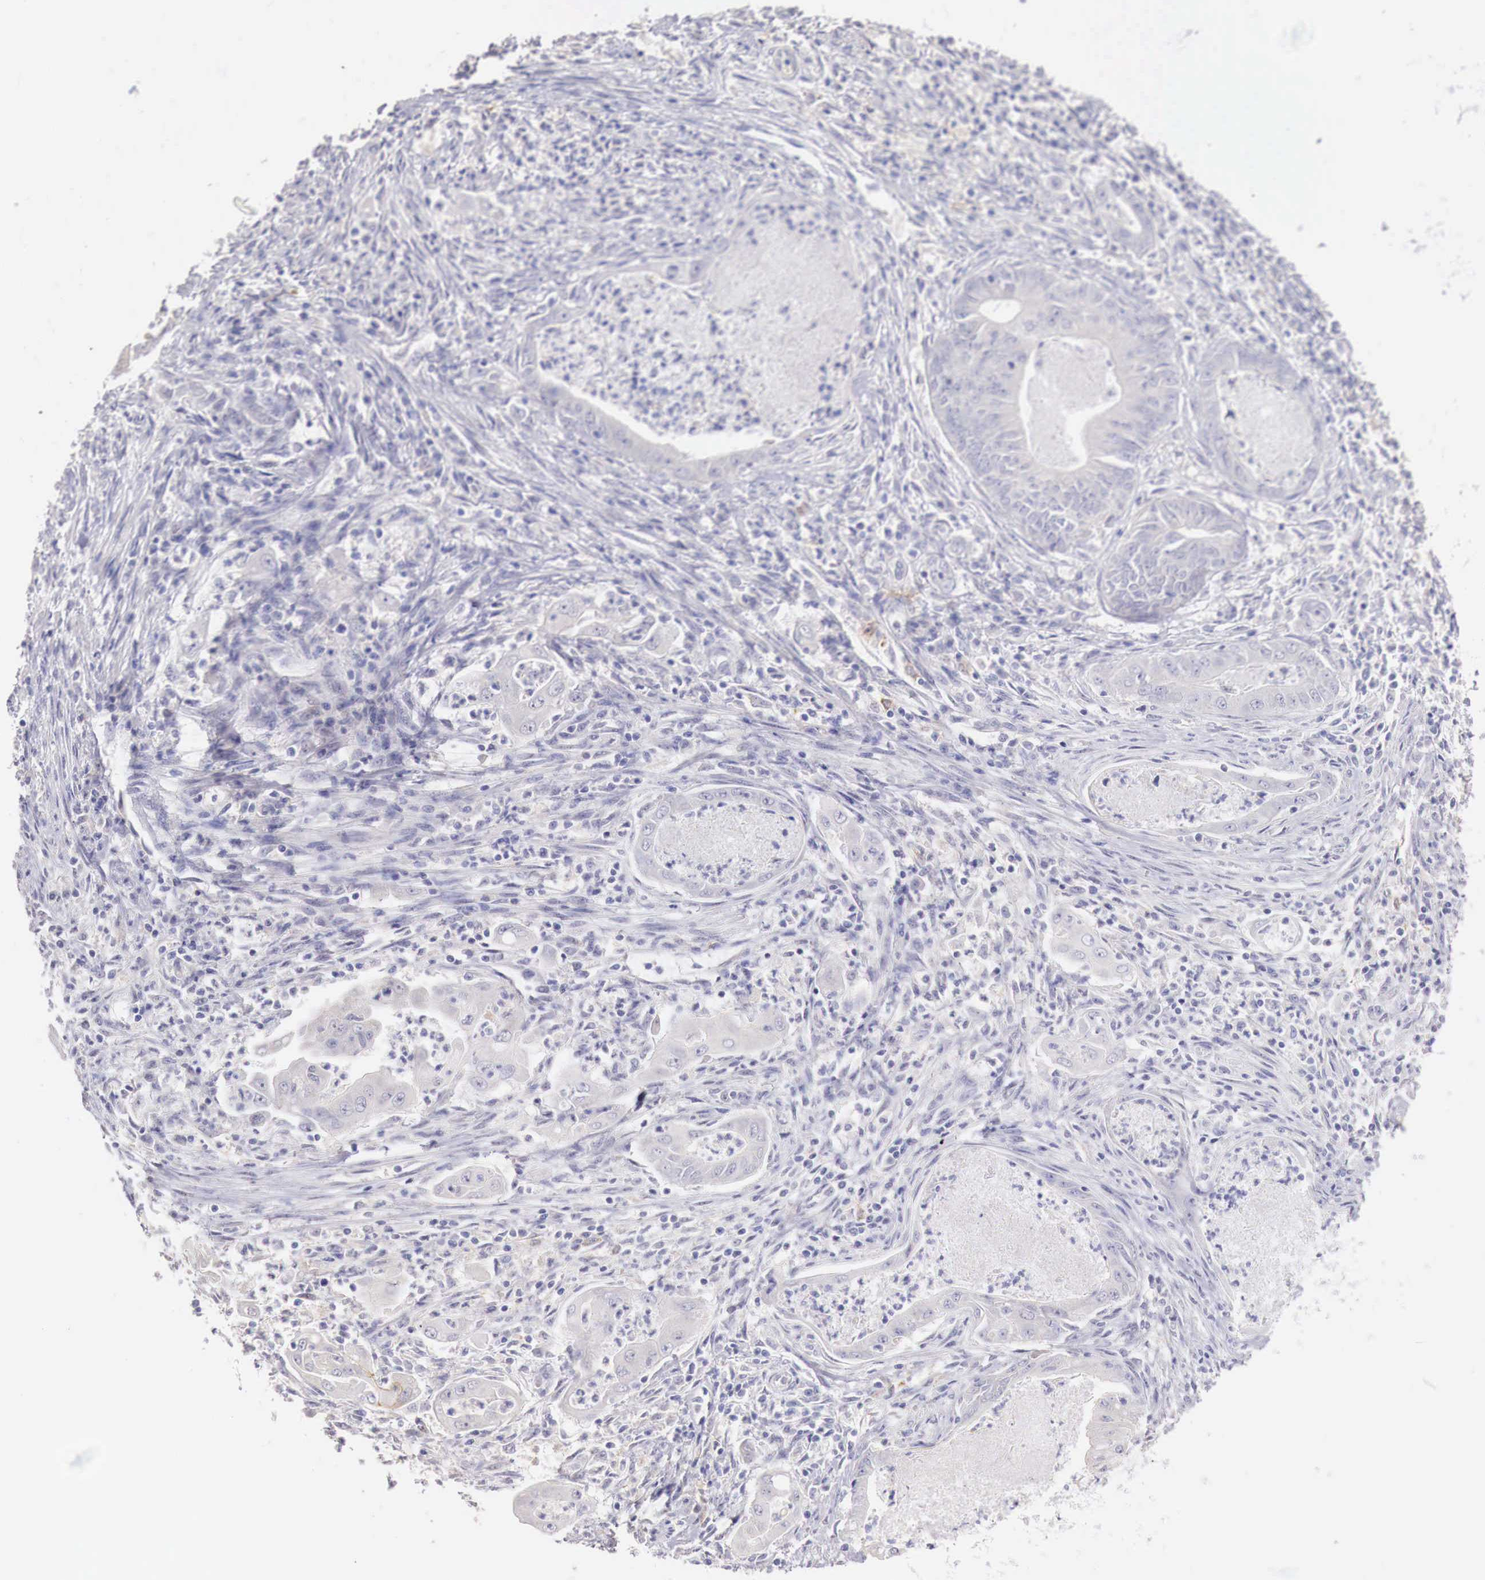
{"staining": {"intensity": "moderate", "quantity": "<25%", "location": "cytoplasmic/membranous"}, "tissue": "endometrial cancer", "cell_type": "Tumor cells", "image_type": "cancer", "snomed": [{"axis": "morphology", "description": "Adenocarcinoma, NOS"}, {"axis": "topography", "description": "Endometrium"}], "caption": "High-magnification brightfield microscopy of endometrial adenocarcinoma stained with DAB (3,3'-diaminobenzidine) (brown) and counterstained with hematoxylin (blue). tumor cells exhibit moderate cytoplasmic/membranous expression is present in about<25% of cells.", "gene": "ITIH6", "patient": {"sex": "female", "age": 63}}